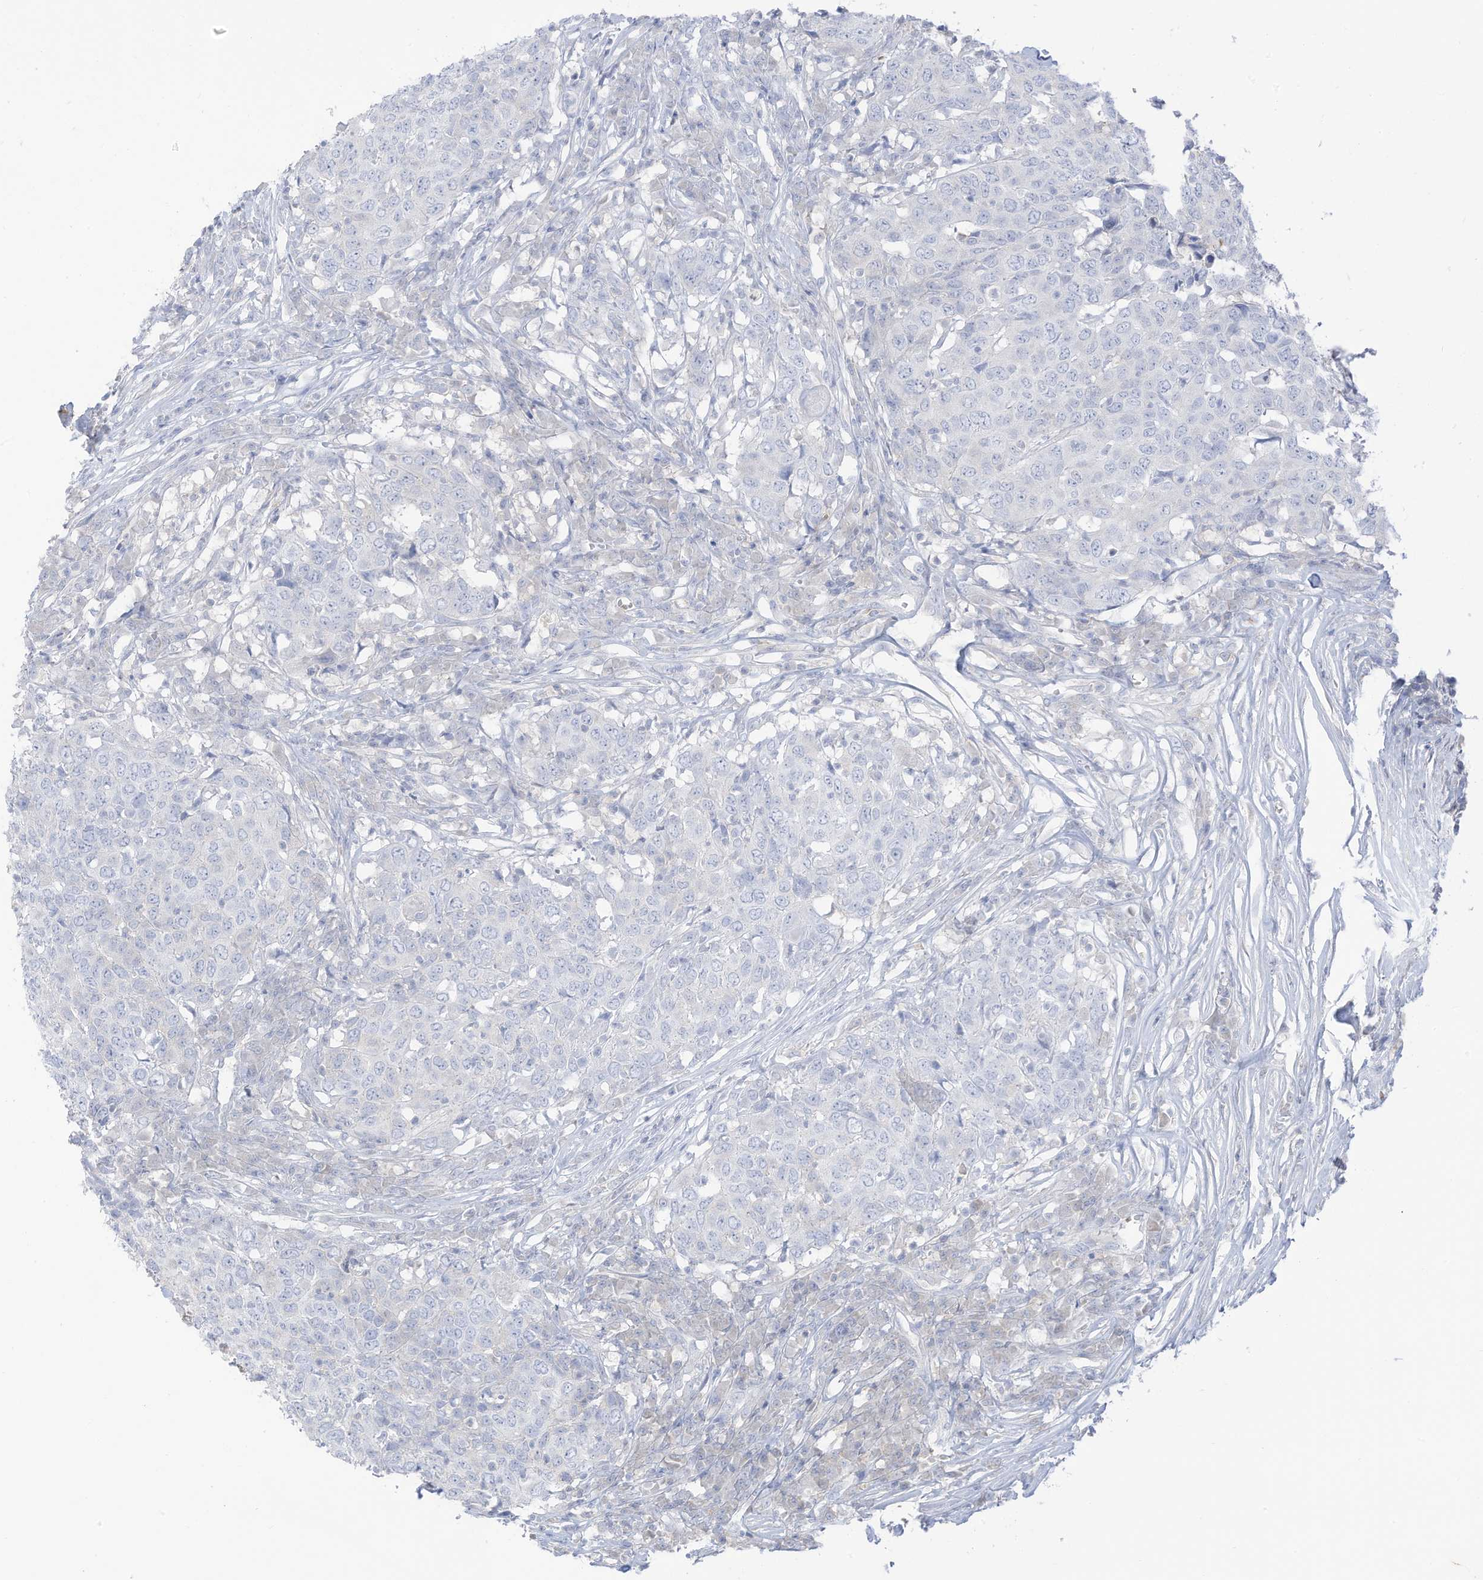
{"staining": {"intensity": "negative", "quantity": "none", "location": "none"}, "tissue": "head and neck cancer", "cell_type": "Tumor cells", "image_type": "cancer", "snomed": [{"axis": "morphology", "description": "Squamous cell carcinoma, NOS"}, {"axis": "topography", "description": "Head-Neck"}], "caption": "Protein analysis of head and neck cancer reveals no significant positivity in tumor cells.", "gene": "HSD17B13", "patient": {"sex": "male", "age": 66}}